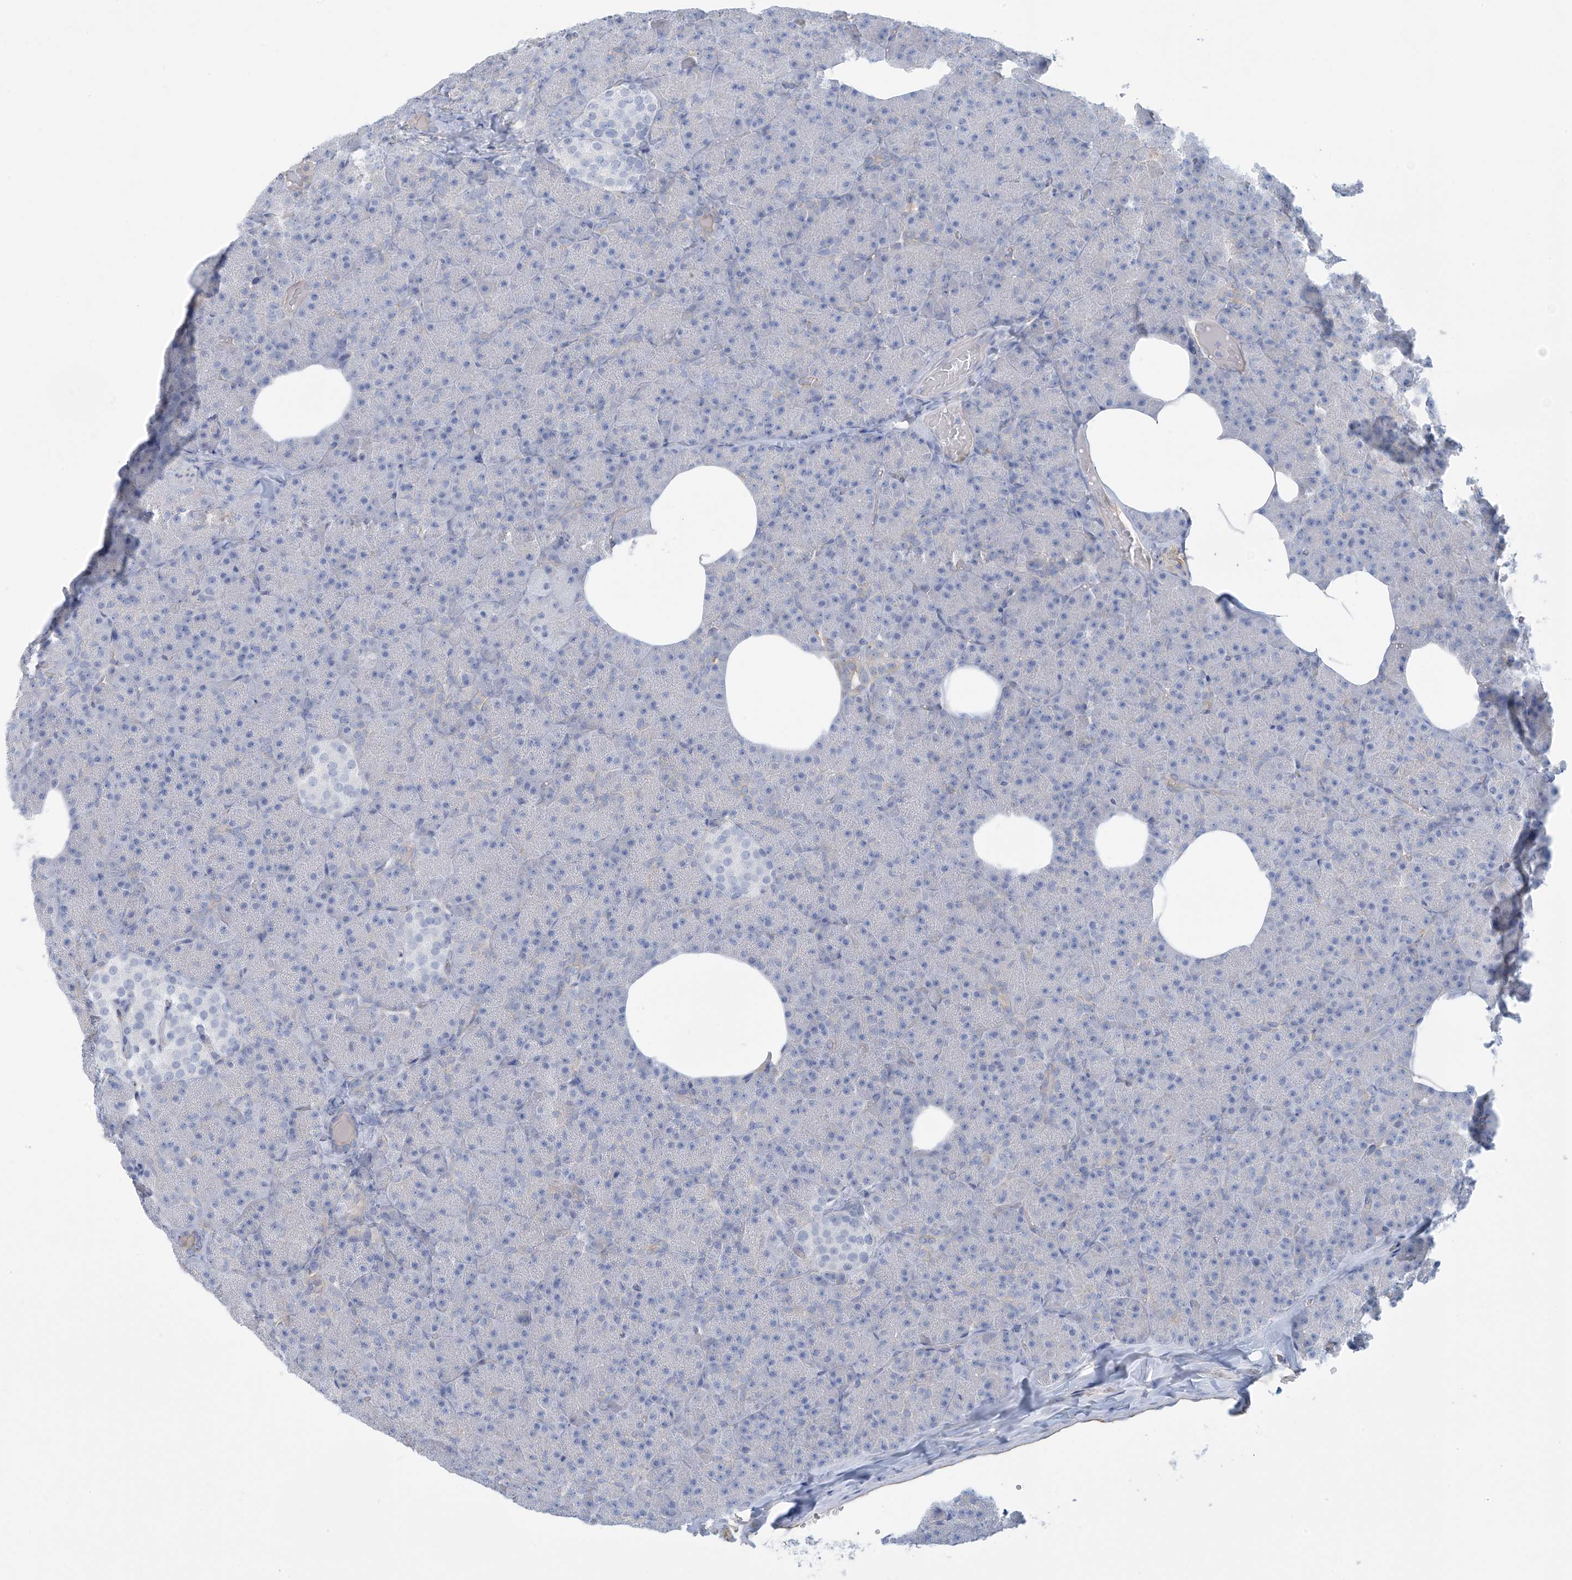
{"staining": {"intensity": "negative", "quantity": "none", "location": "none"}, "tissue": "pancreas", "cell_type": "Exocrine glandular cells", "image_type": "normal", "snomed": [{"axis": "morphology", "description": "Normal tissue, NOS"}, {"axis": "morphology", "description": "Carcinoid, malignant, NOS"}, {"axis": "topography", "description": "Pancreas"}], "caption": "Immunohistochemical staining of unremarkable human pancreas demonstrates no significant expression in exocrine glandular cells.", "gene": "ZNF846", "patient": {"sex": "female", "age": 35}}